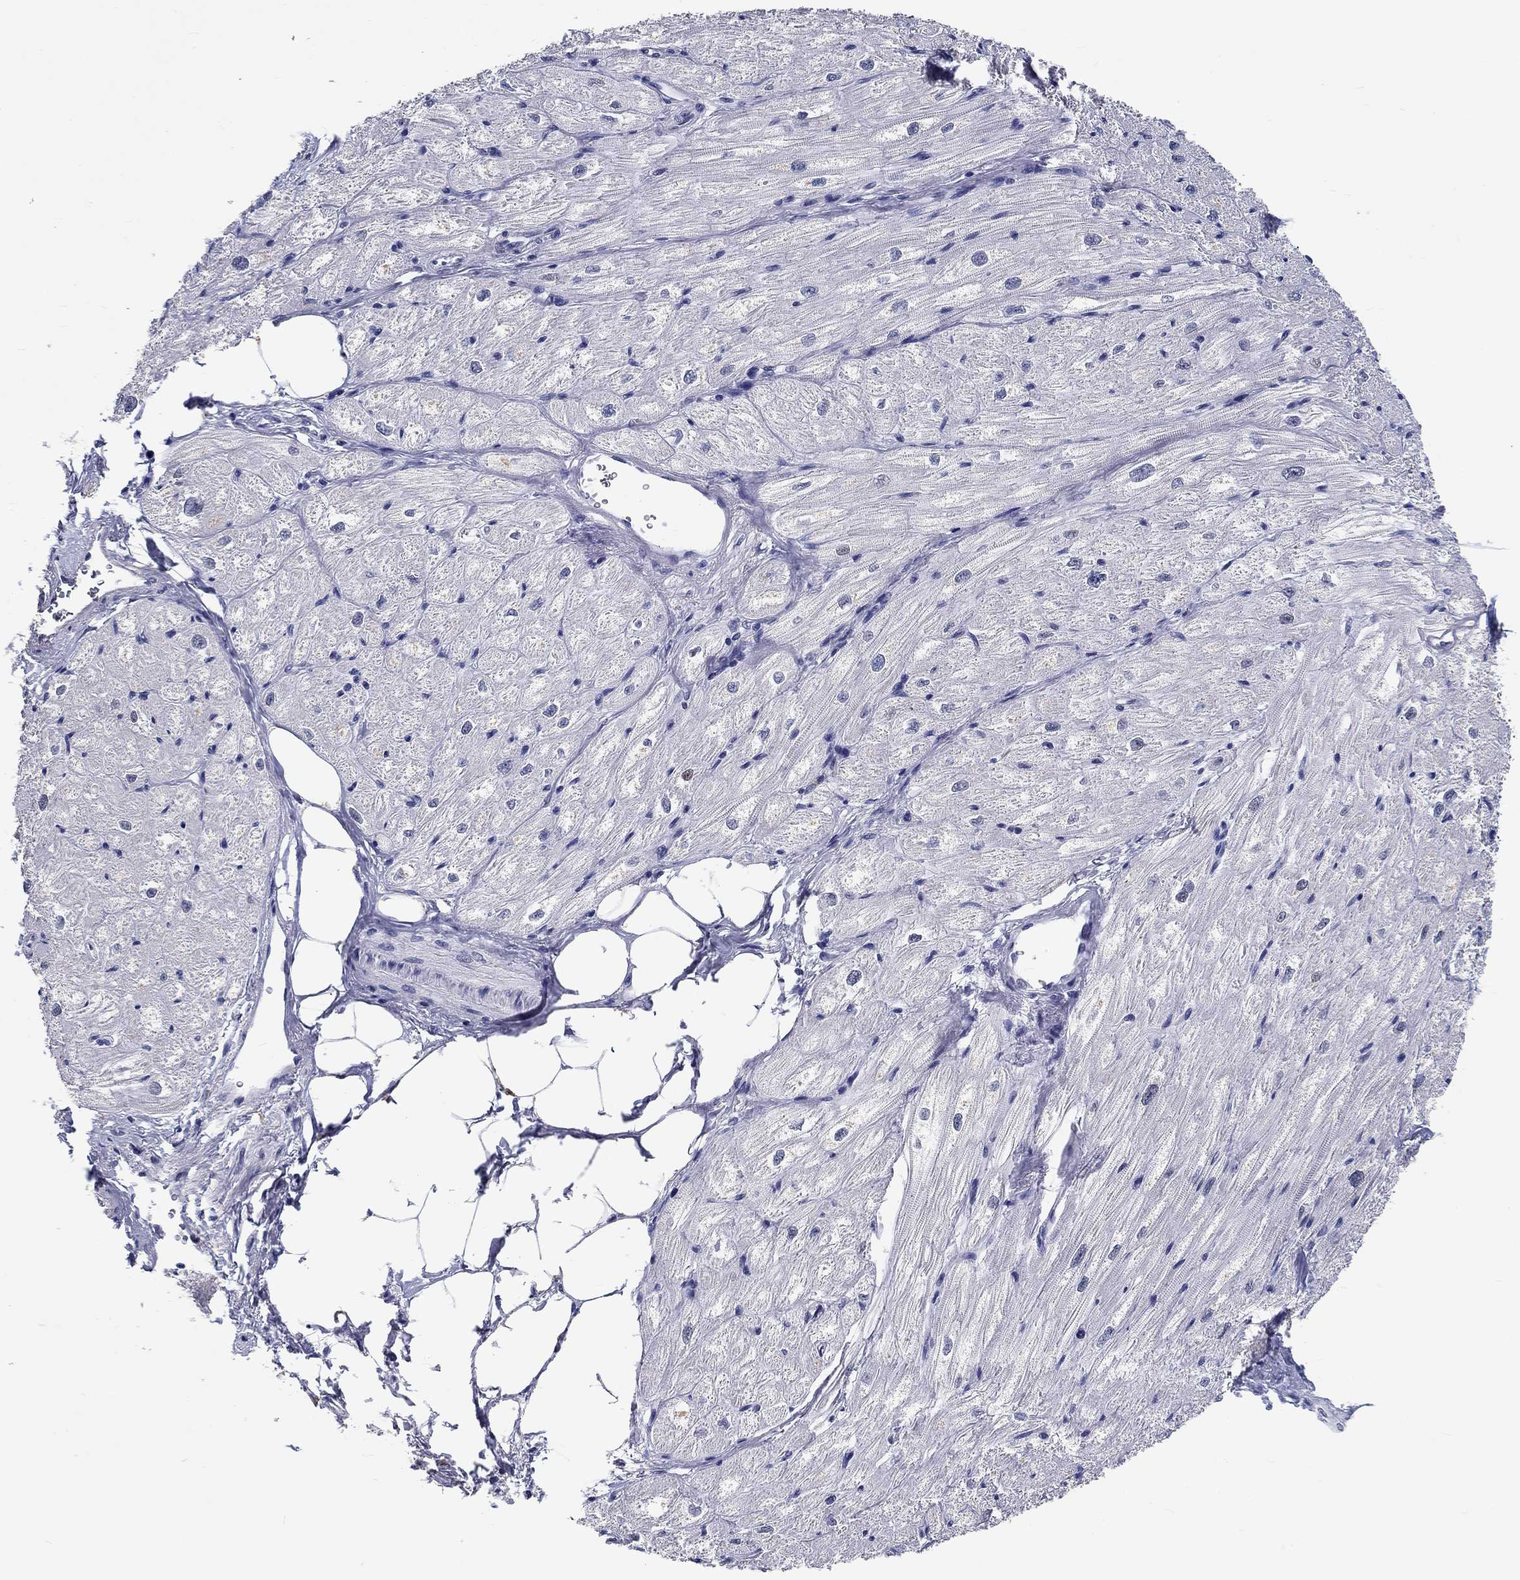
{"staining": {"intensity": "negative", "quantity": "none", "location": "none"}, "tissue": "heart muscle", "cell_type": "Cardiomyocytes", "image_type": "normal", "snomed": [{"axis": "morphology", "description": "Normal tissue, NOS"}, {"axis": "topography", "description": "Heart"}], "caption": "Immunohistochemistry micrograph of unremarkable heart muscle: human heart muscle stained with DAB shows no significant protein positivity in cardiomyocytes.", "gene": "GRIN1", "patient": {"sex": "male", "age": 57}}